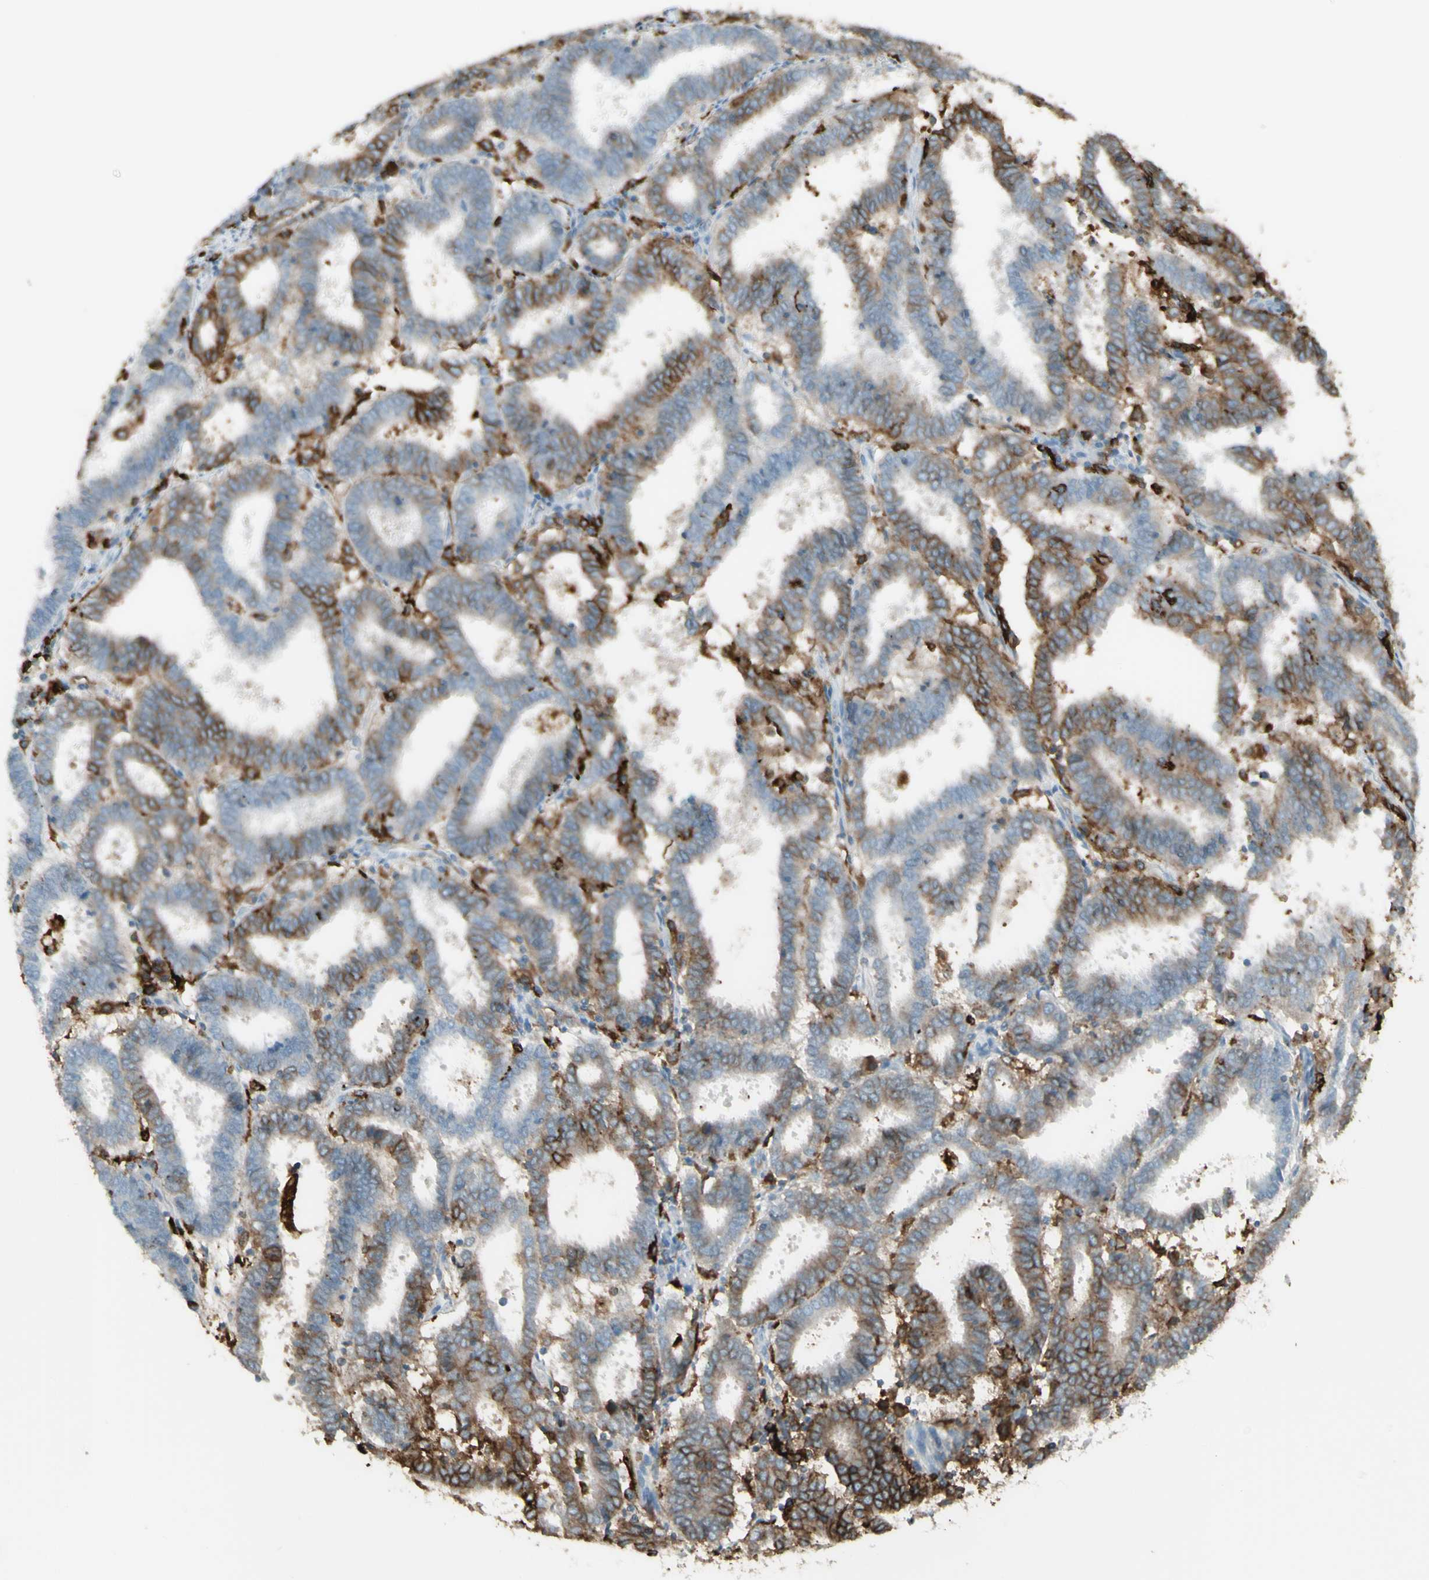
{"staining": {"intensity": "moderate", "quantity": "25%-75%", "location": "cytoplasmic/membranous"}, "tissue": "endometrial cancer", "cell_type": "Tumor cells", "image_type": "cancer", "snomed": [{"axis": "morphology", "description": "Adenocarcinoma, NOS"}, {"axis": "topography", "description": "Uterus"}], "caption": "The histopathology image exhibits immunohistochemical staining of endometrial cancer (adenocarcinoma). There is moderate cytoplasmic/membranous staining is identified in about 25%-75% of tumor cells.", "gene": "HLA-DPB1", "patient": {"sex": "female", "age": 83}}